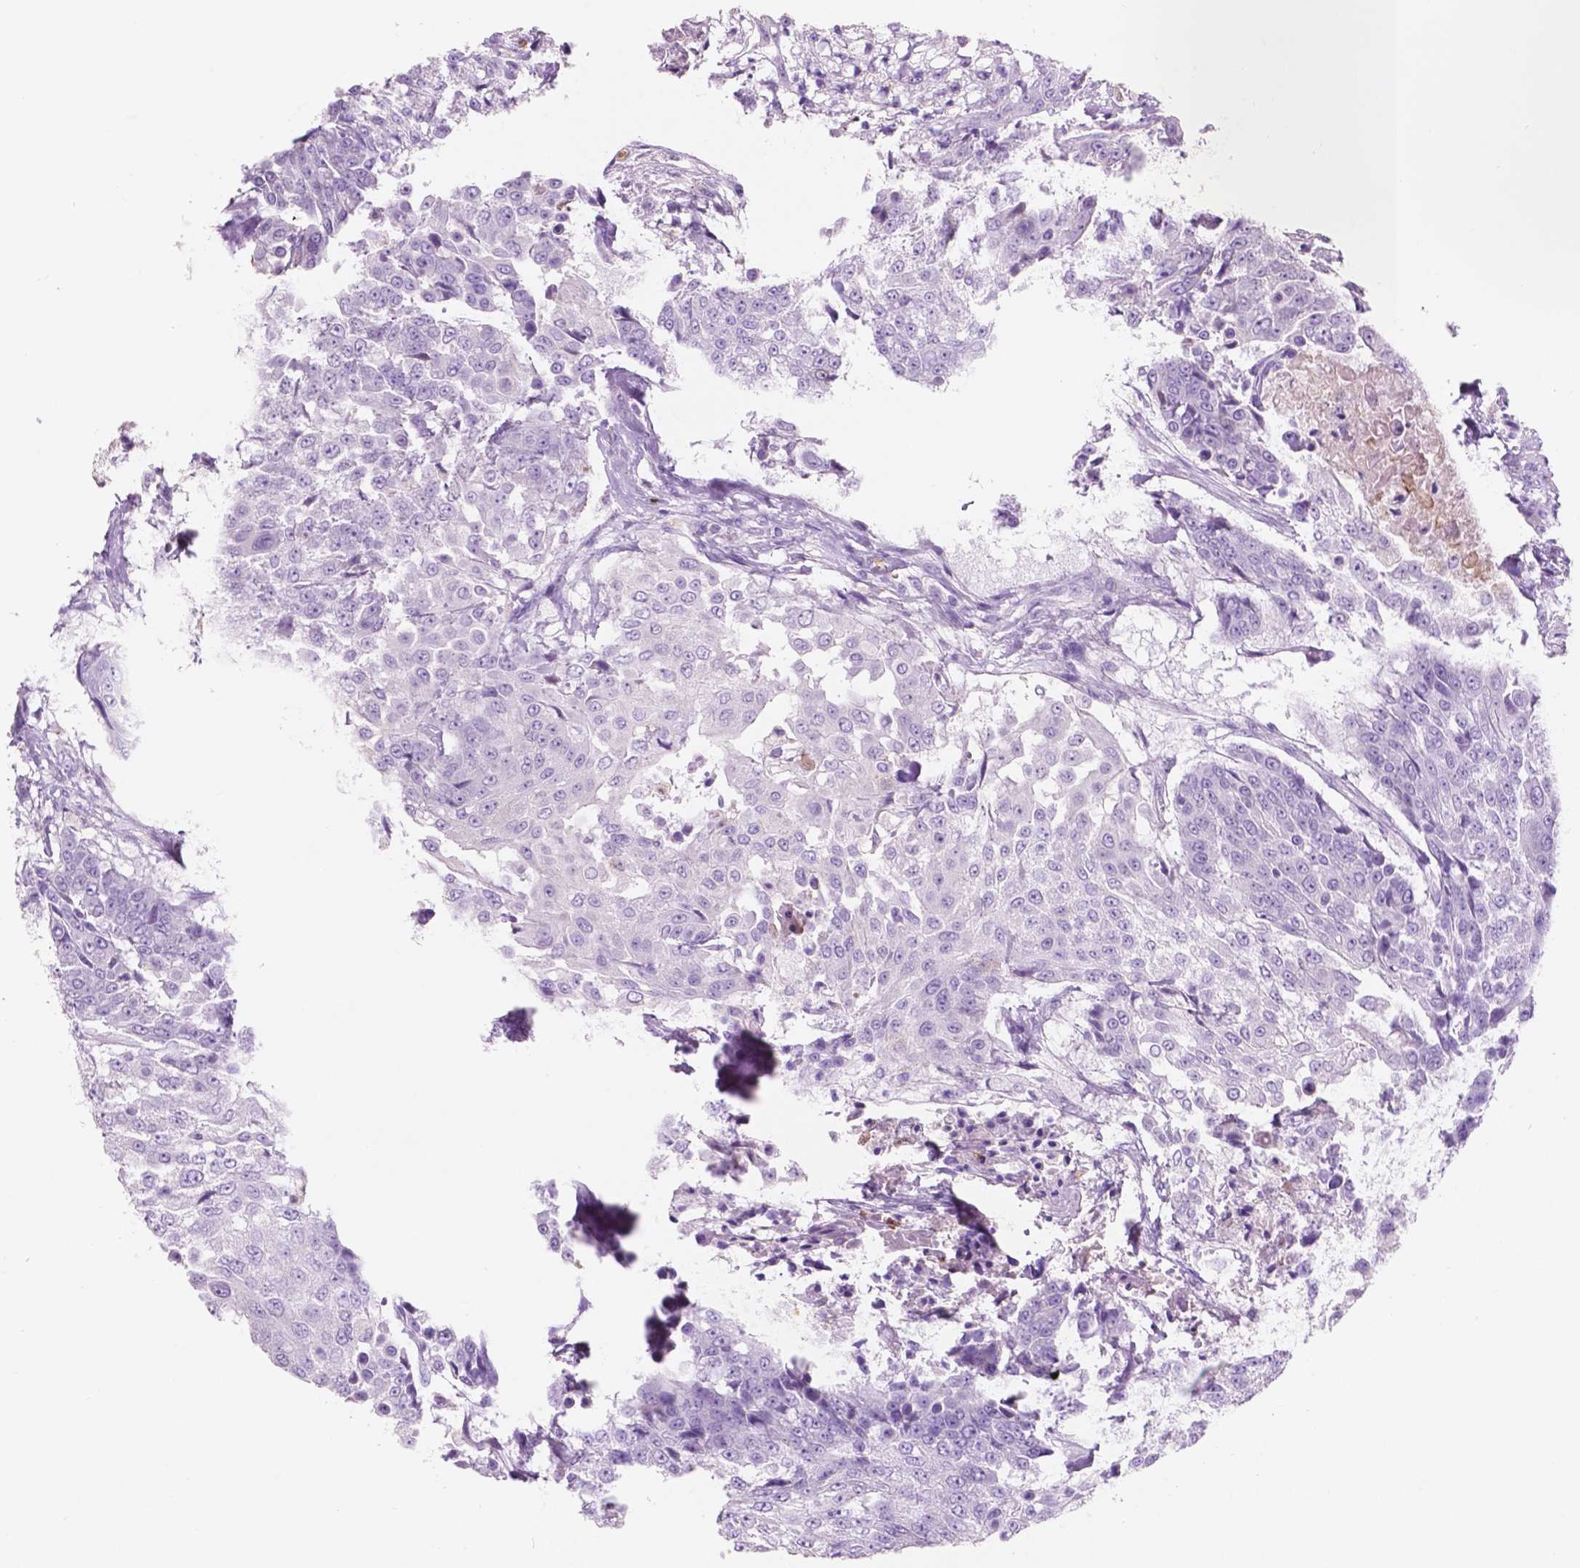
{"staining": {"intensity": "negative", "quantity": "none", "location": "none"}, "tissue": "urothelial cancer", "cell_type": "Tumor cells", "image_type": "cancer", "snomed": [{"axis": "morphology", "description": "Urothelial carcinoma, High grade"}, {"axis": "topography", "description": "Urinary bladder"}], "caption": "Immunohistochemical staining of high-grade urothelial carcinoma shows no significant expression in tumor cells. (Immunohistochemistry (ihc), brightfield microscopy, high magnification).", "gene": "CUZD1", "patient": {"sex": "female", "age": 63}}